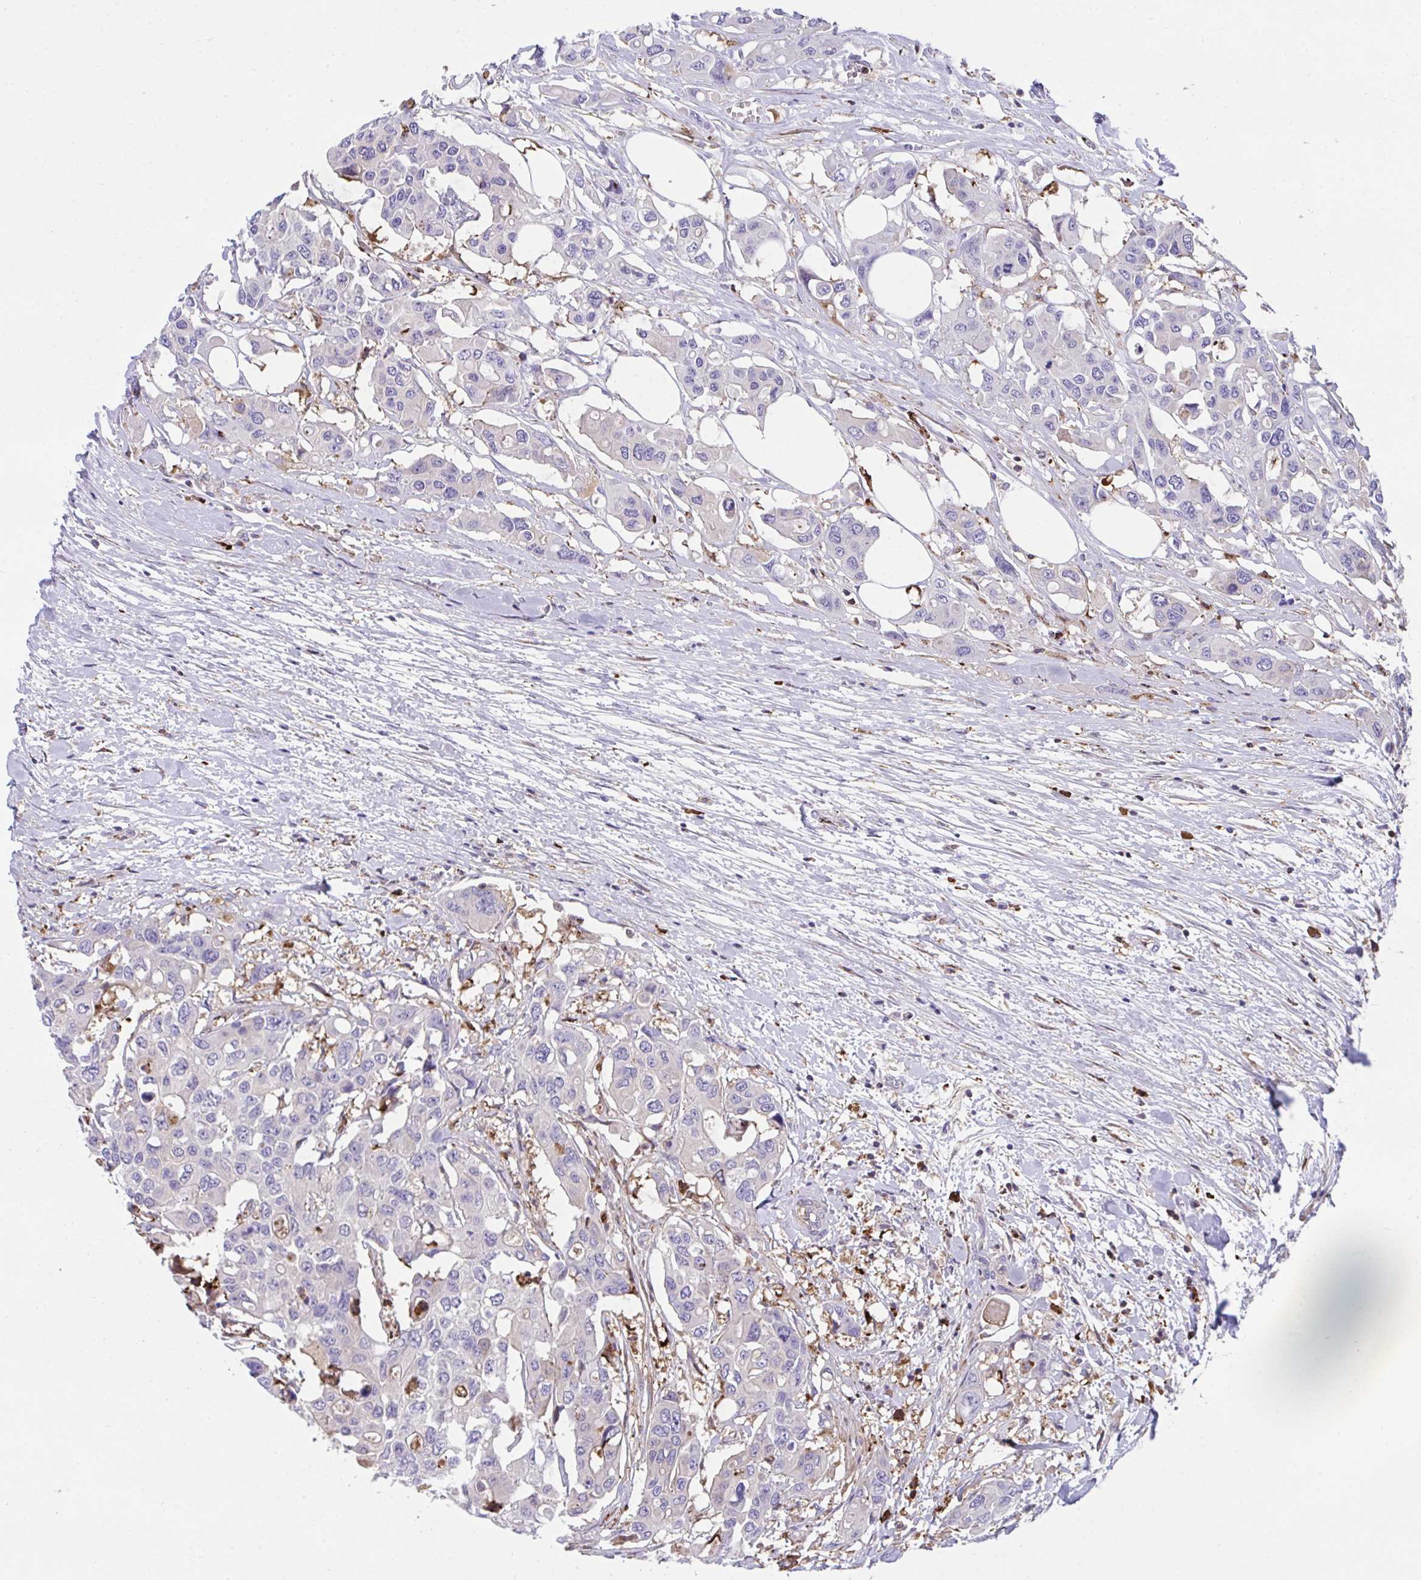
{"staining": {"intensity": "negative", "quantity": "none", "location": "none"}, "tissue": "colorectal cancer", "cell_type": "Tumor cells", "image_type": "cancer", "snomed": [{"axis": "morphology", "description": "Adenocarcinoma, NOS"}, {"axis": "topography", "description": "Colon"}], "caption": "This is an immunohistochemistry (IHC) image of human colorectal adenocarcinoma. There is no staining in tumor cells.", "gene": "PPIH", "patient": {"sex": "male", "age": 77}}